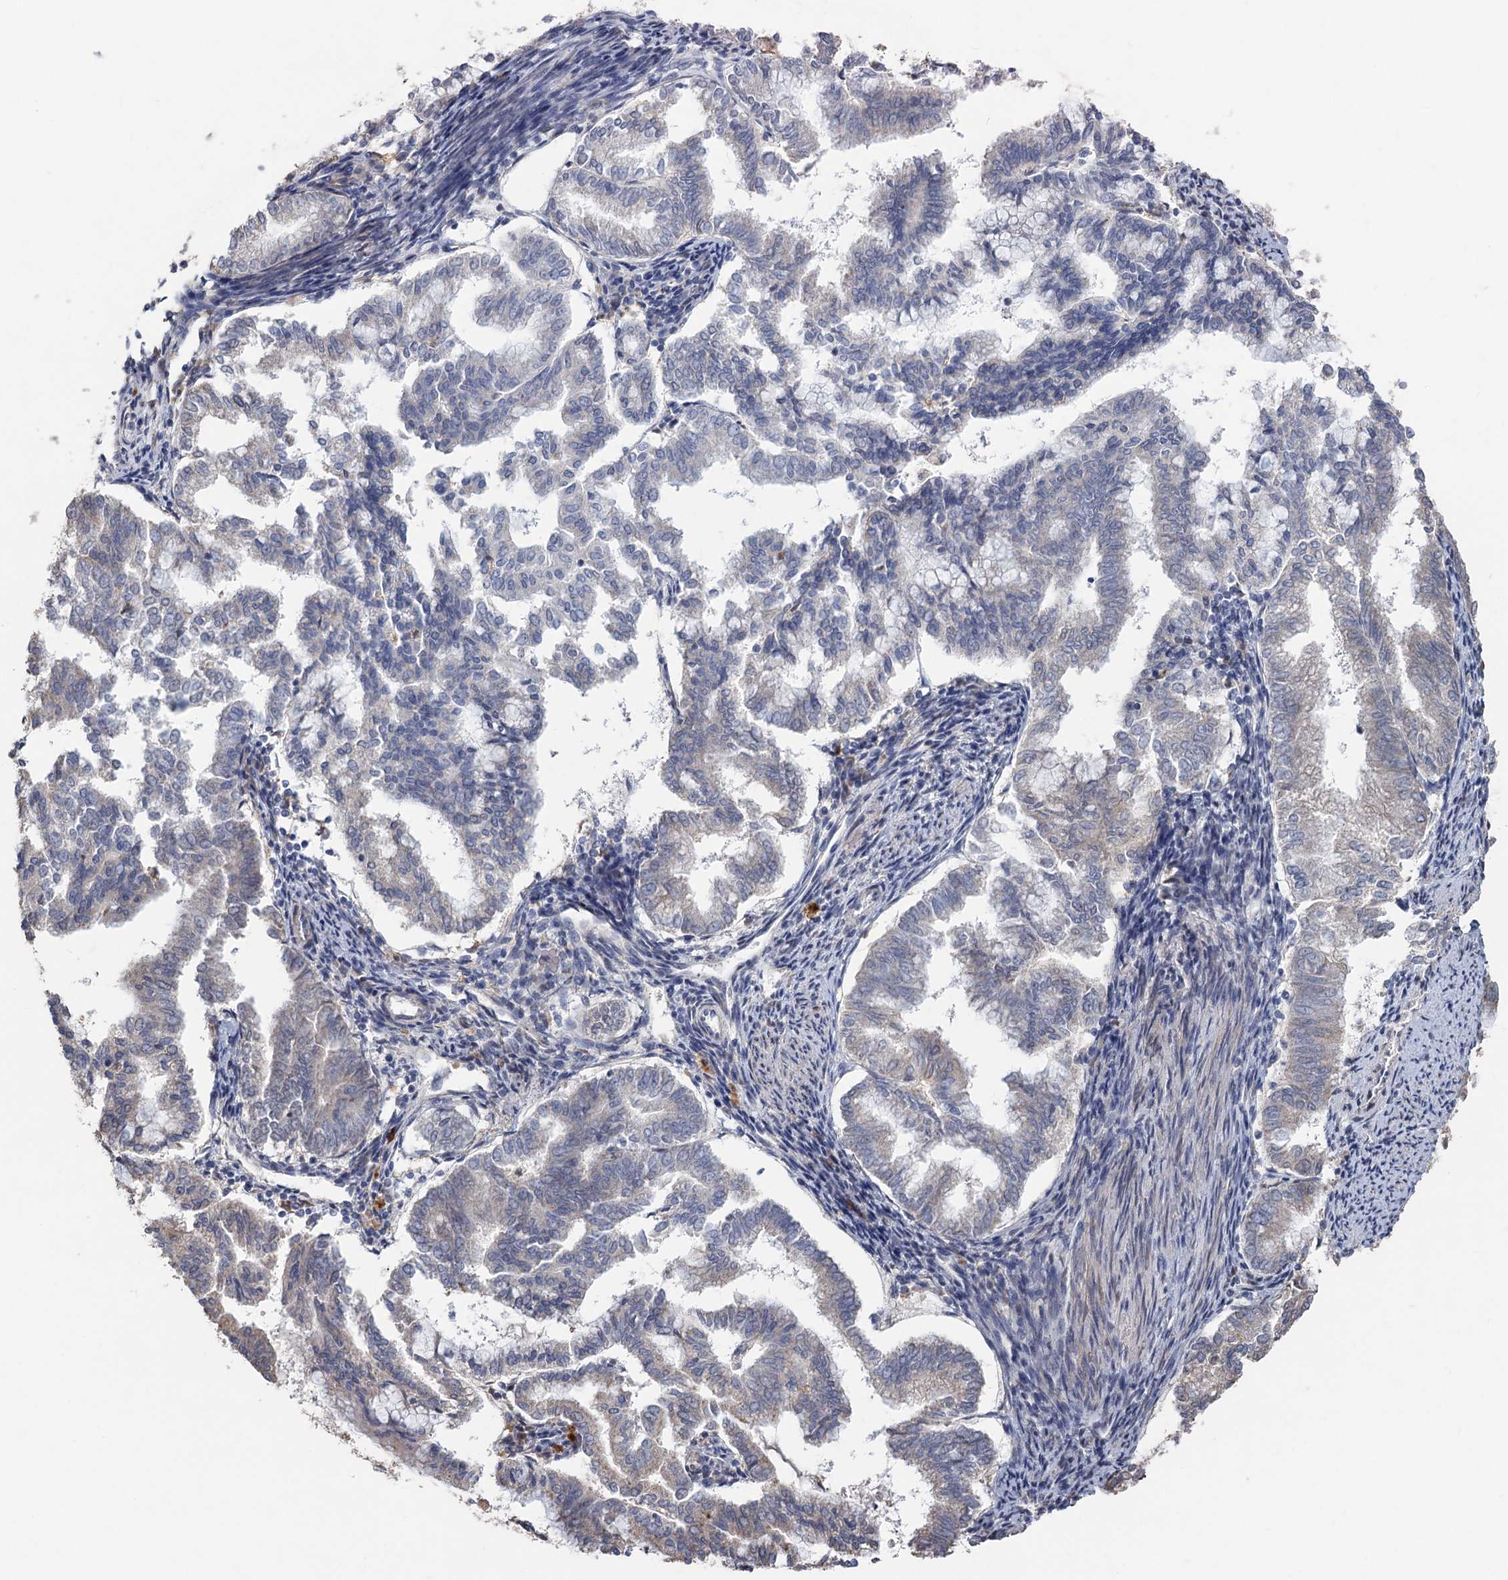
{"staining": {"intensity": "weak", "quantity": "<25%", "location": "cytoplasmic/membranous"}, "tissue": "endometrial cancer", "cell_type": "Tumor cells", "image_type": "cancer", "snomed": [{"axis": "morphology", "description": "Adenocarcinoma, NOS"}, {"axis": "topography", "description": "Endometrium"}], "caption": "Histopathology image shows no protein positivity in tumor cells of endometrial cancer (adenocarcinoma) tissue.", "gene": "HES2", "patient": {"sex": "female", "age": 79}}